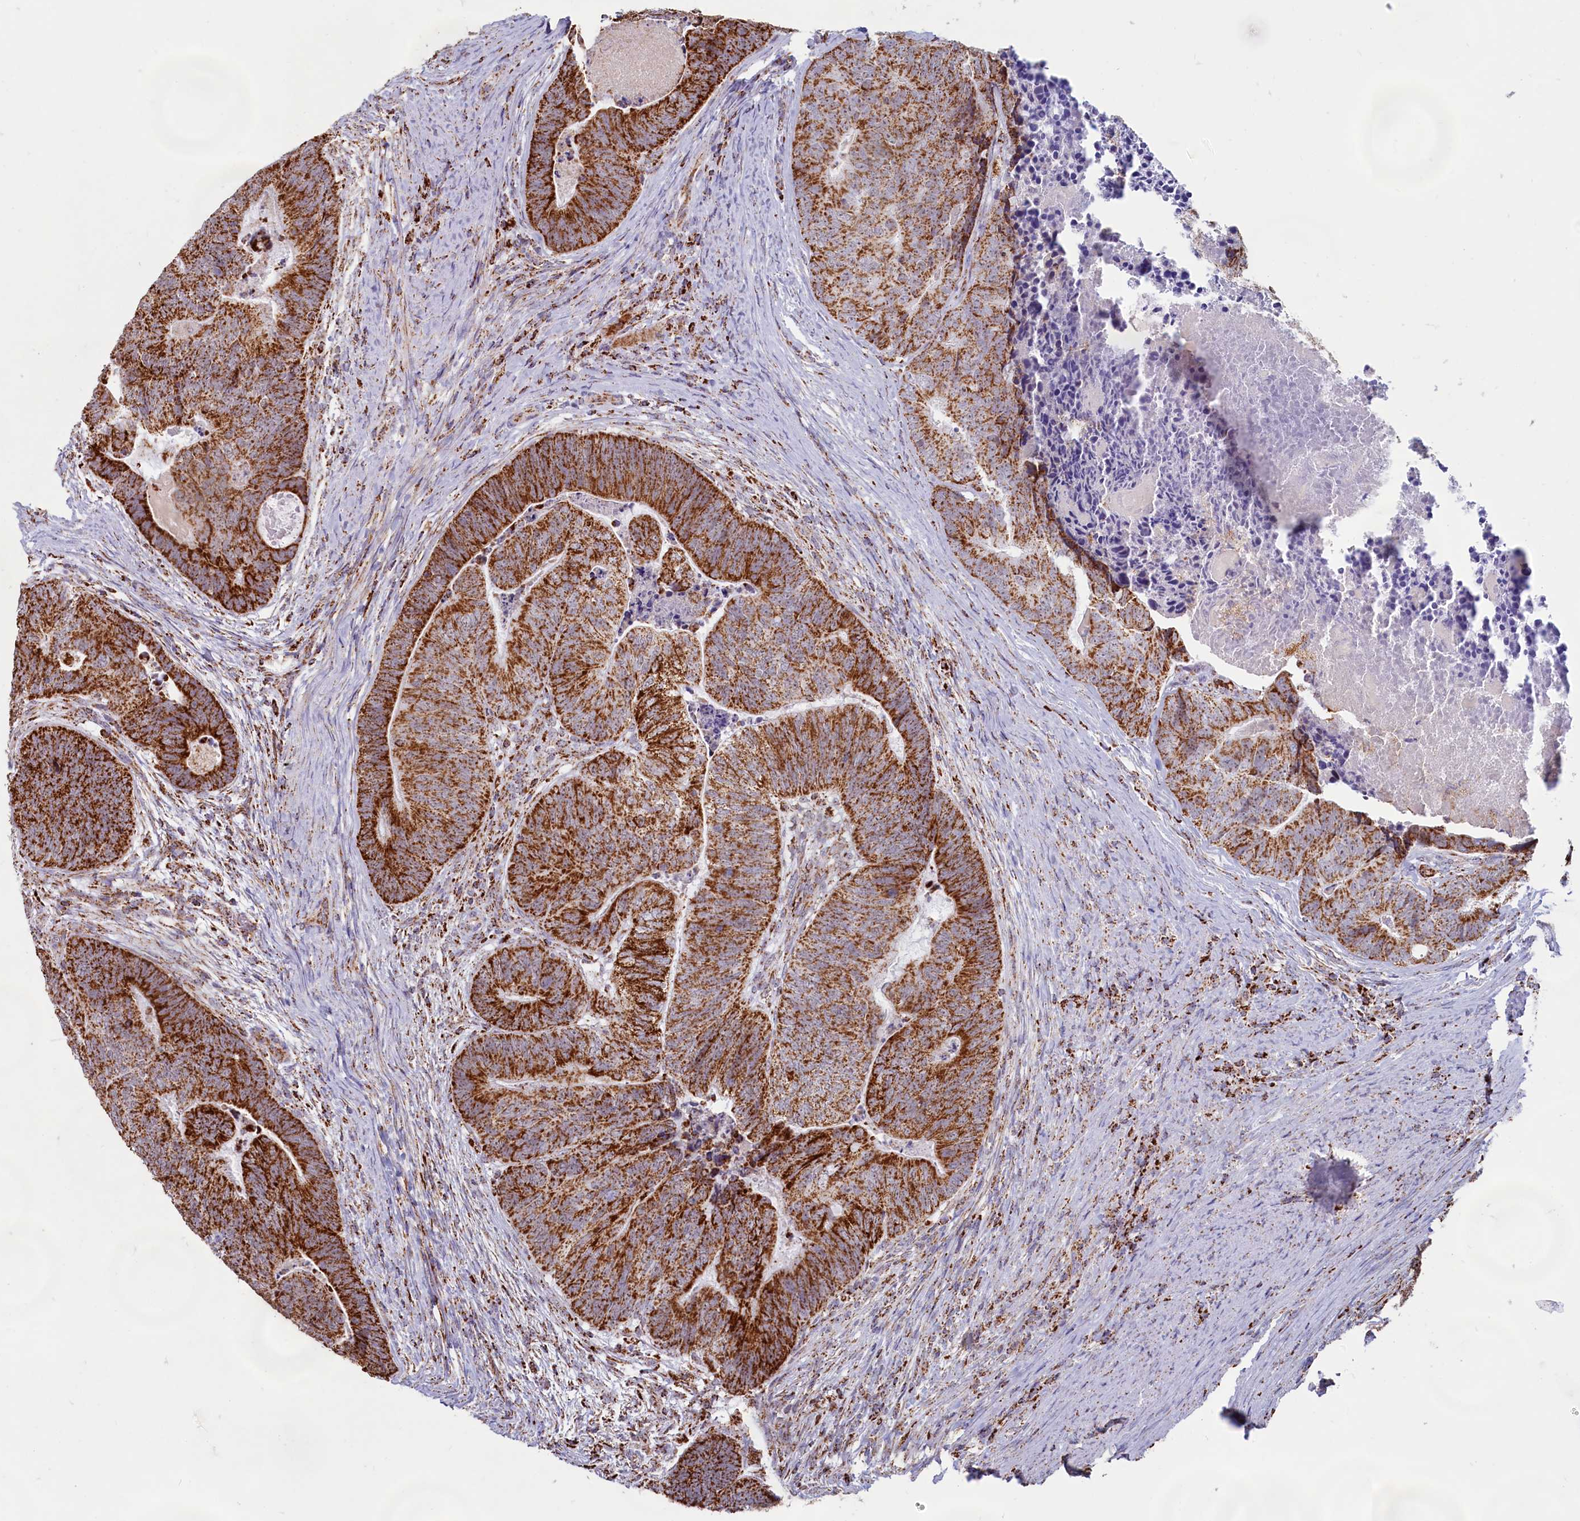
{"staining": {"intensity": "strong", "quantity": ">75%", "location": "cytoplasmic/membranous"}, "tissue": "colorectal cancer", "cell_type": "Tumor cells", "image_type": "cancer", "snomed": [{"axis": "morphology", "description": "Adenocarcinoma, NOS"}, {"axis": "topography", "description": "Colon"}], "caption": "Immunohistochemistry (DAB) staining of colorectal cancer (adenocarcinoma) displays strong cytoplasmic/membranous protein staining in approximately >75% of tumor cells.", "gene": "C1D", "patient": {"sex": "female", "age": 67}}